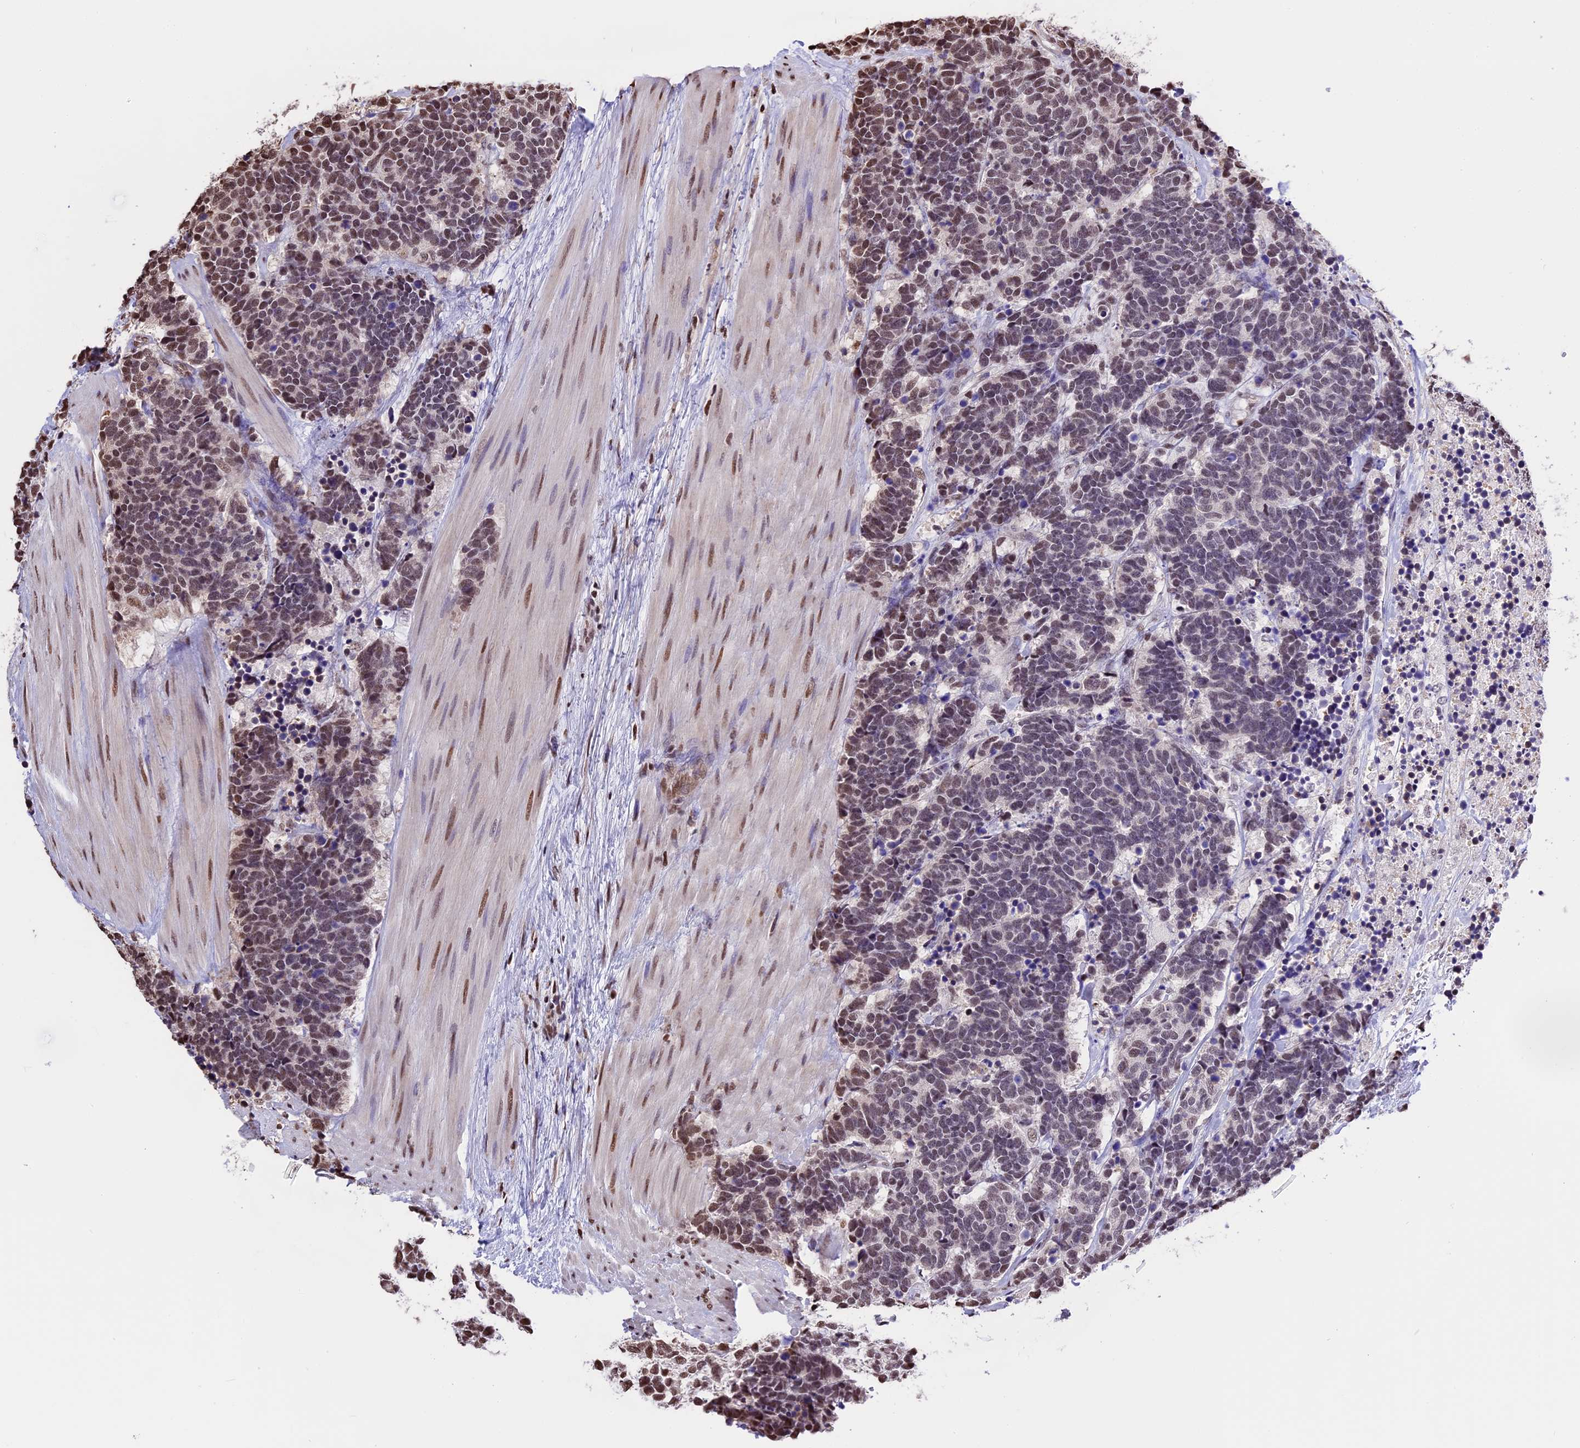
{"staining": {"intensity": "moderate", "quantity": "25%-75%", "location": "nuclear"}, "tissue": "carcinoid", "cell_type": "Tumor cells", "image_type": "cancer", "snomed": [{"axis": "morphology", "description": "Carcinoma, NOS"}, {"axis": "morphology", "description": "Carcinoid, malignant, NOS"}, {"axis": "topography", "description": "Urinary bladder"}], "caption": "Immunohistochemical staining of human carcinoma shows medium levels of moderate nuclear protein positivity in approximately 25%-75% of tumor cells.", "gene": "POLR3E", "patient": {"sex": "male", "age": 57}}